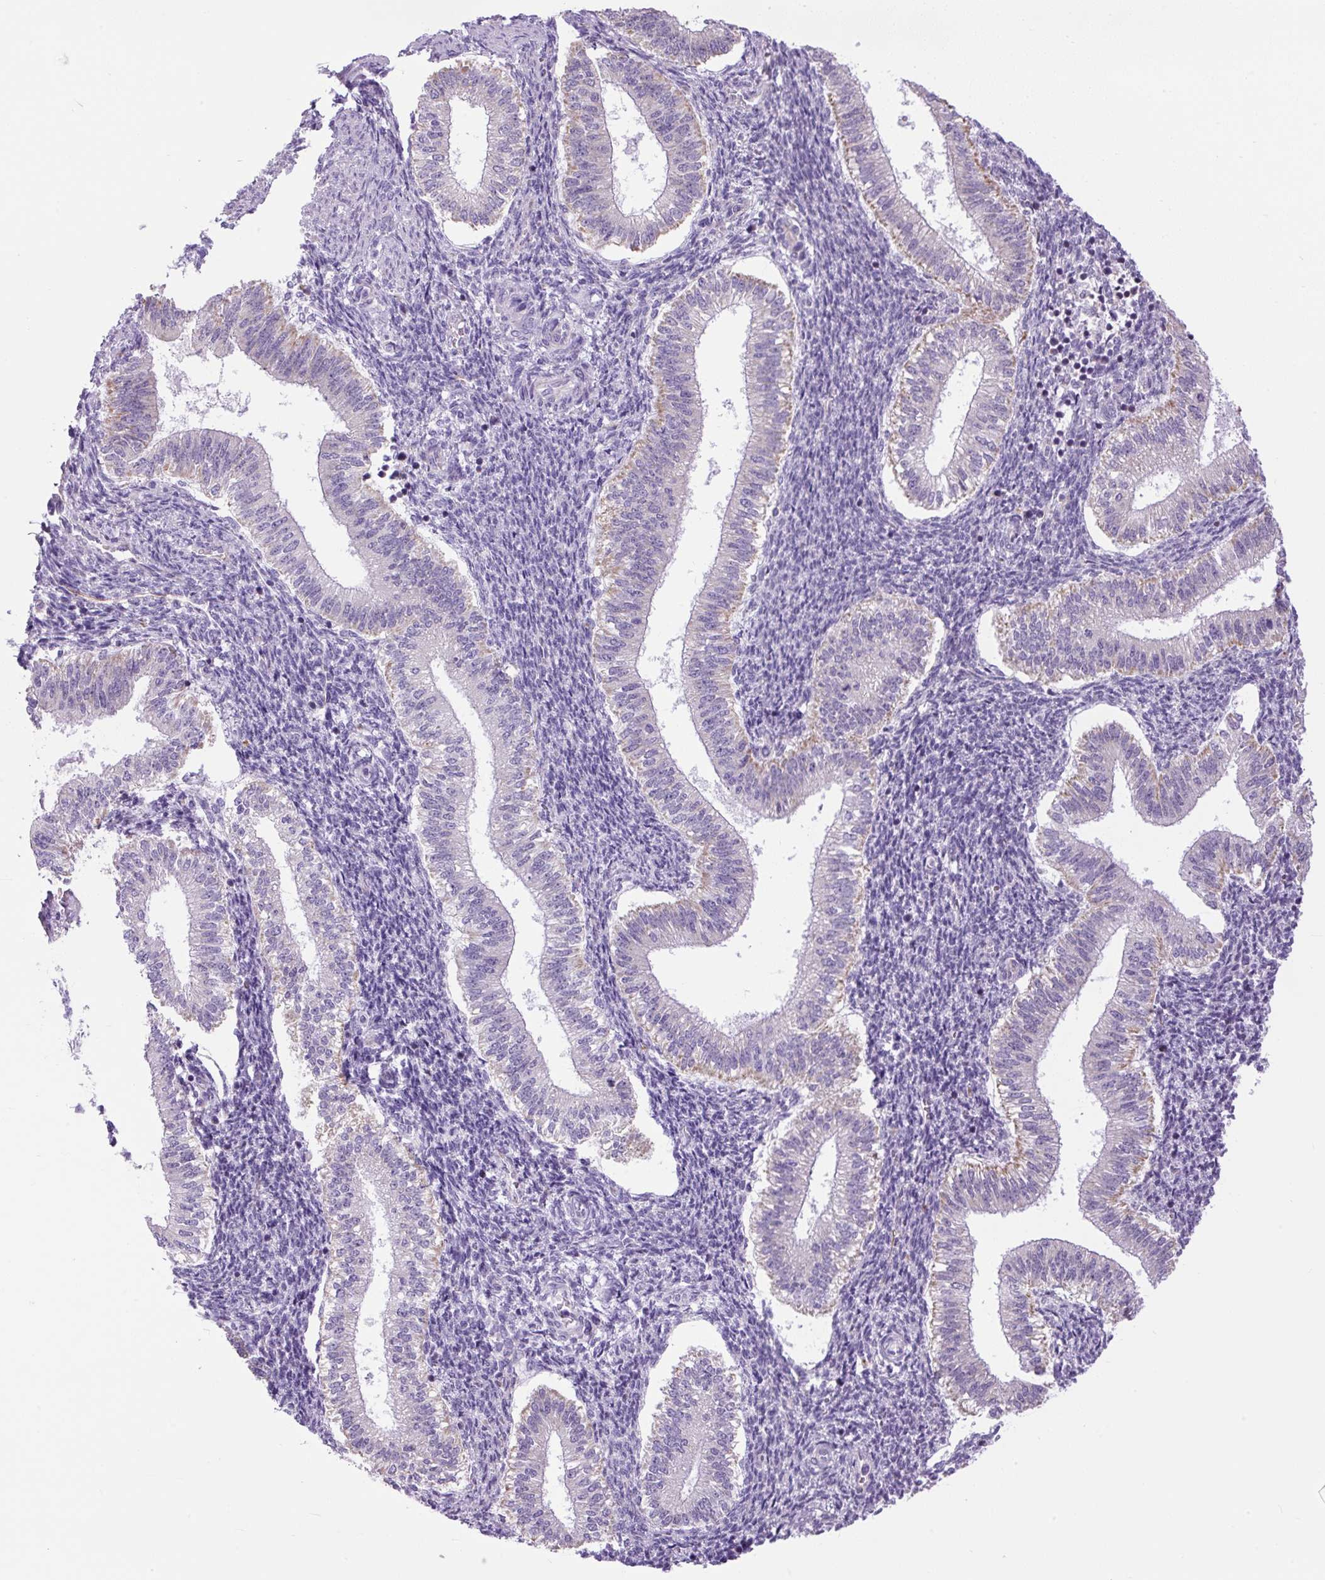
{"staining": {"intensity": "negative", "quantity": "none", "location": "none"}, "tissue": "endometrium", "cell_type": "Cells in endometrial stroma", "image_type": "normal", "snomed": [{"axis": "morphology", "description": "Normal tissue, NOS"}, {"axis": "topography", "description": "Endometrium"}], "caption": "An image of endometrium stained for a protein reveals no brown staining in cells in endometrial stroma. (Immunohistochemistry, brightfield microscopy, high magnification).", "gene": "RNASE10", "patient": {"sex": "female", "age": 25}}